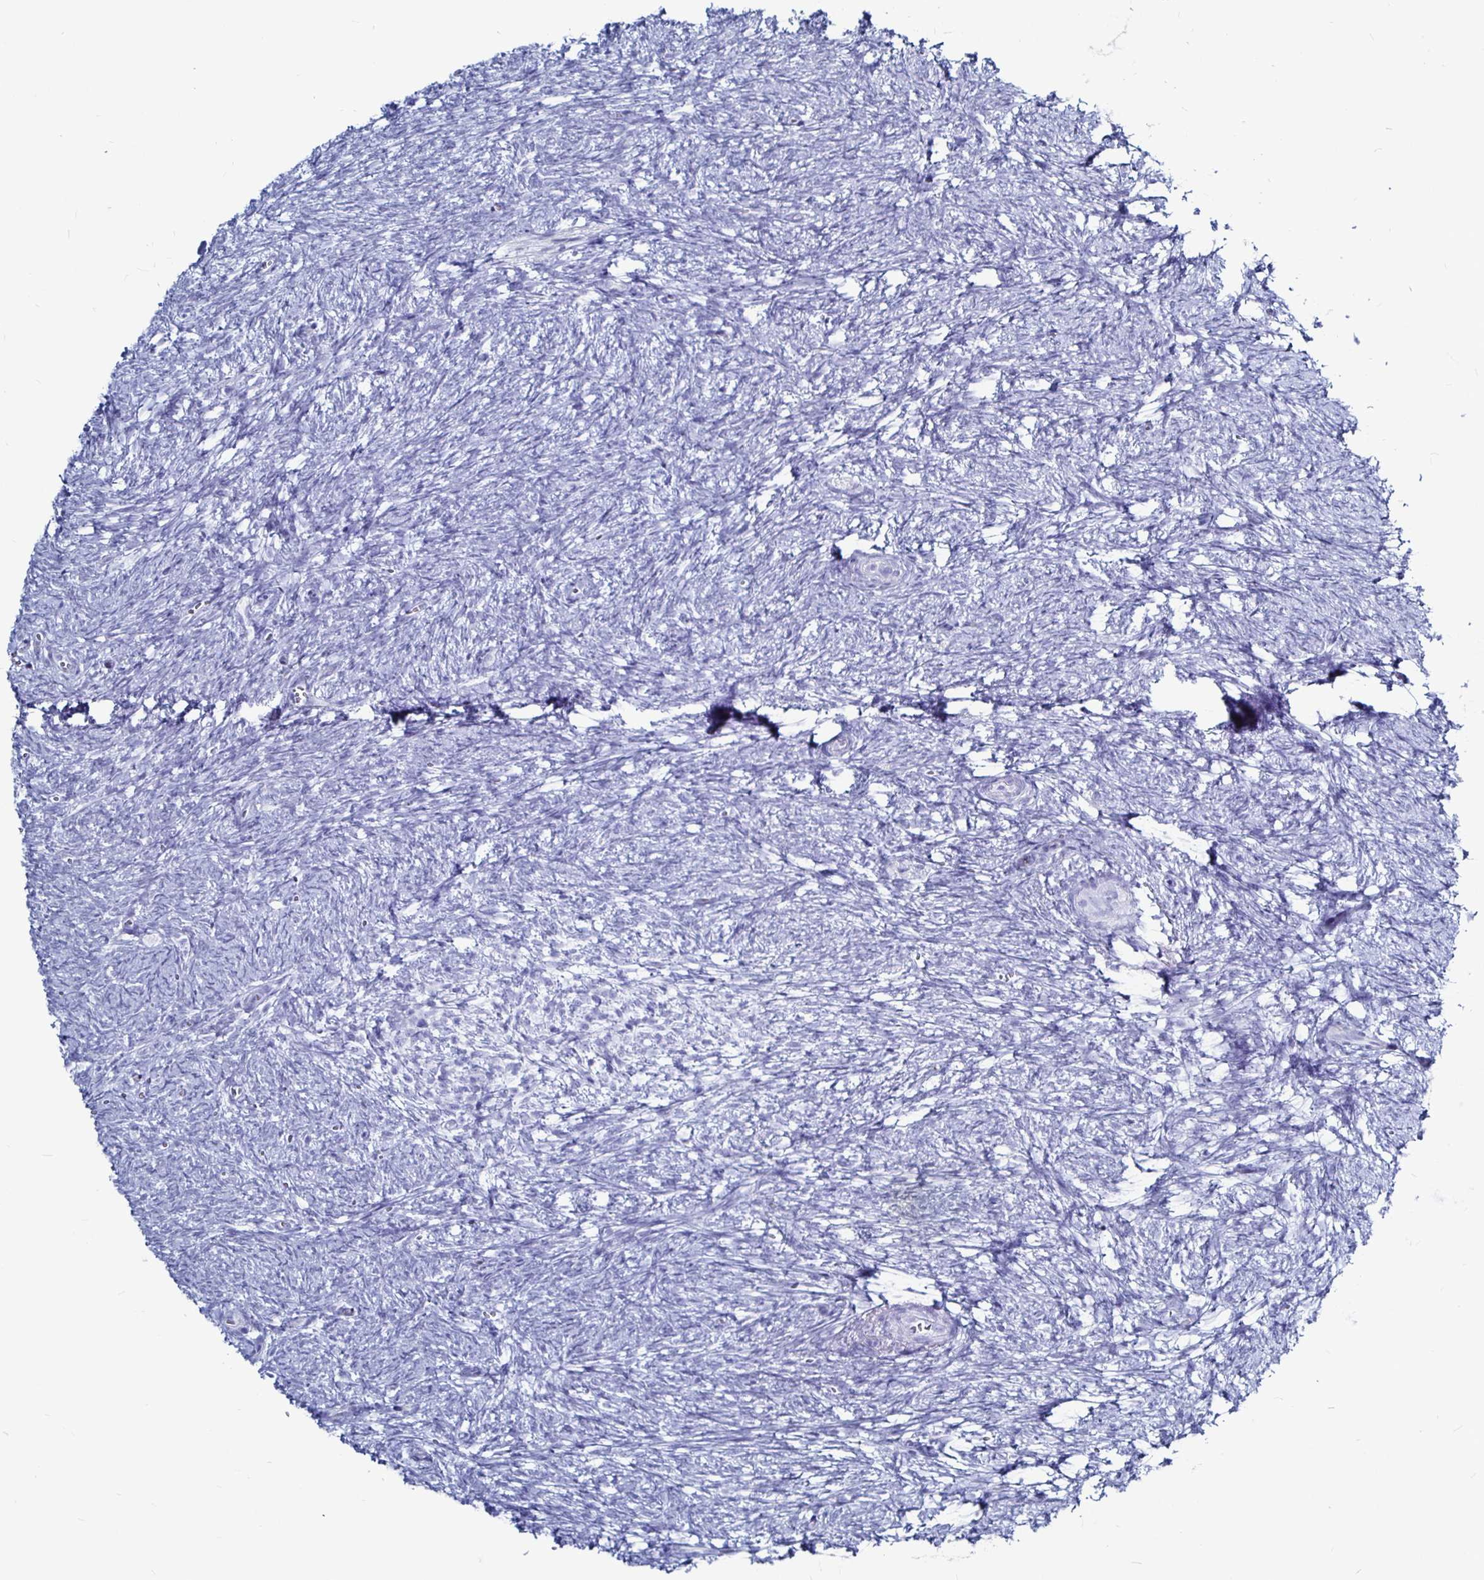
{"staining": {"intensity": "negative", "quantity": "none", "location": "none"}, "tissue": "ovary", "cell_type": "Ovarian stroma cells", "image_type": "normal", "snomed": [{"axis": "morphology", "description": "Normal tissue, NOS"}, {"axis": "topography", "description": "Ovary"}], "caption": "Immunohistochemistry of normal ovary exhibits no positivity in ovarian stroma cells.", "gene": "LUZP4", "patient": {"sex": "female", "age": 41}}